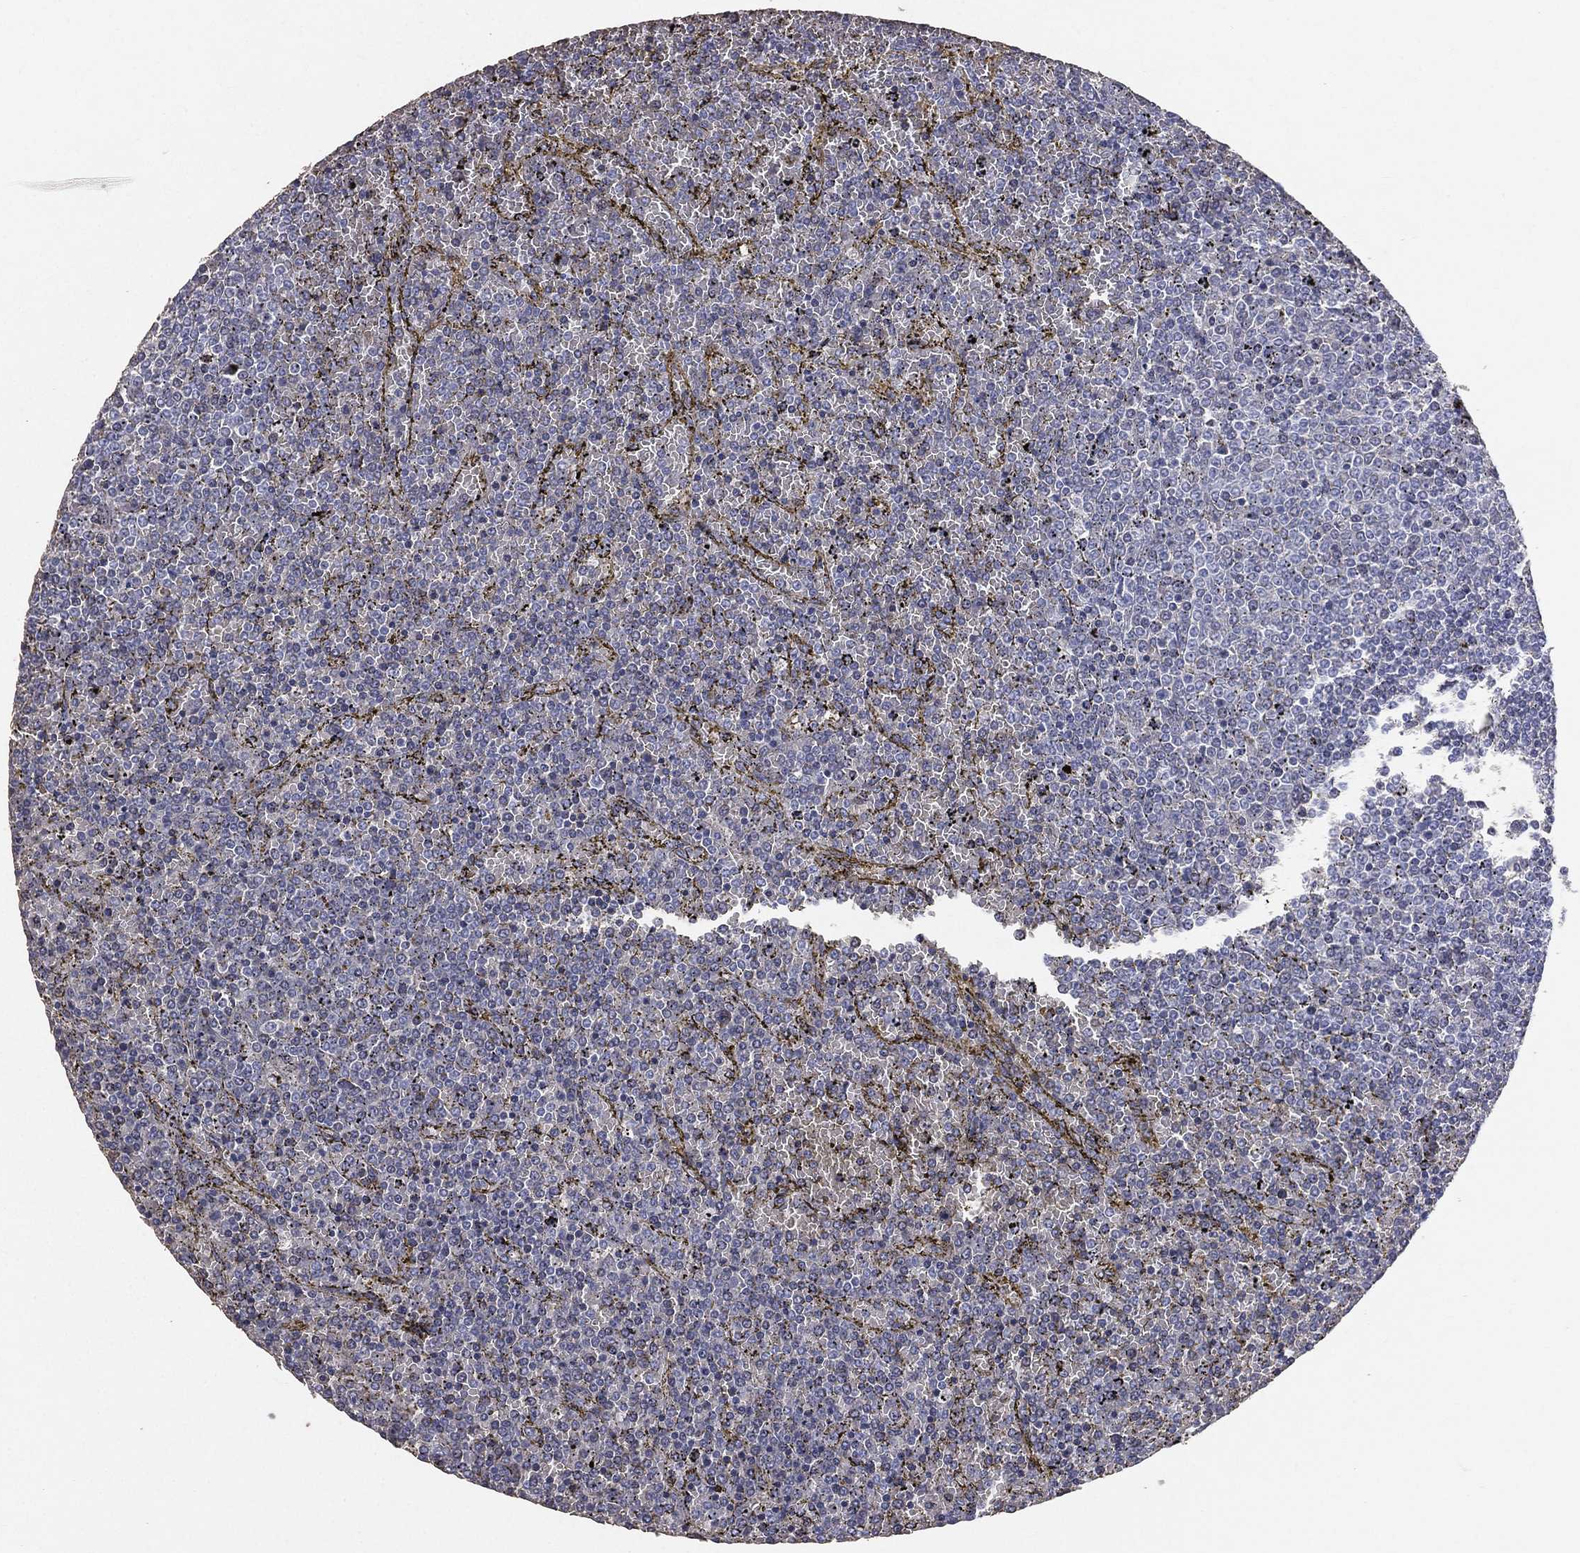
{"staining": {"intensity": "negative", "quantity": "none", "location": "none"}, "tissue": "lymphoma", "cell_type": "Tumor cells", "image_type": "cancer", "snomed": [{"axis": "morphology", "description": "Malignant lymphoma, non-Hodgkin's type, Low grade"}, {"axis": "topography", "description": "Spleen"}], "caption": "Tumor cells show no significant positivity in lymphoma. The staining was performed using DAB (3,3'-diaminobenzidine) to visualize the protein expression in brown, while the nuclei were stained in blue with hematoxylin (Magnification: 20x).", "gene": "ESX1", "patient": {"sex": "female", "age": 77}}